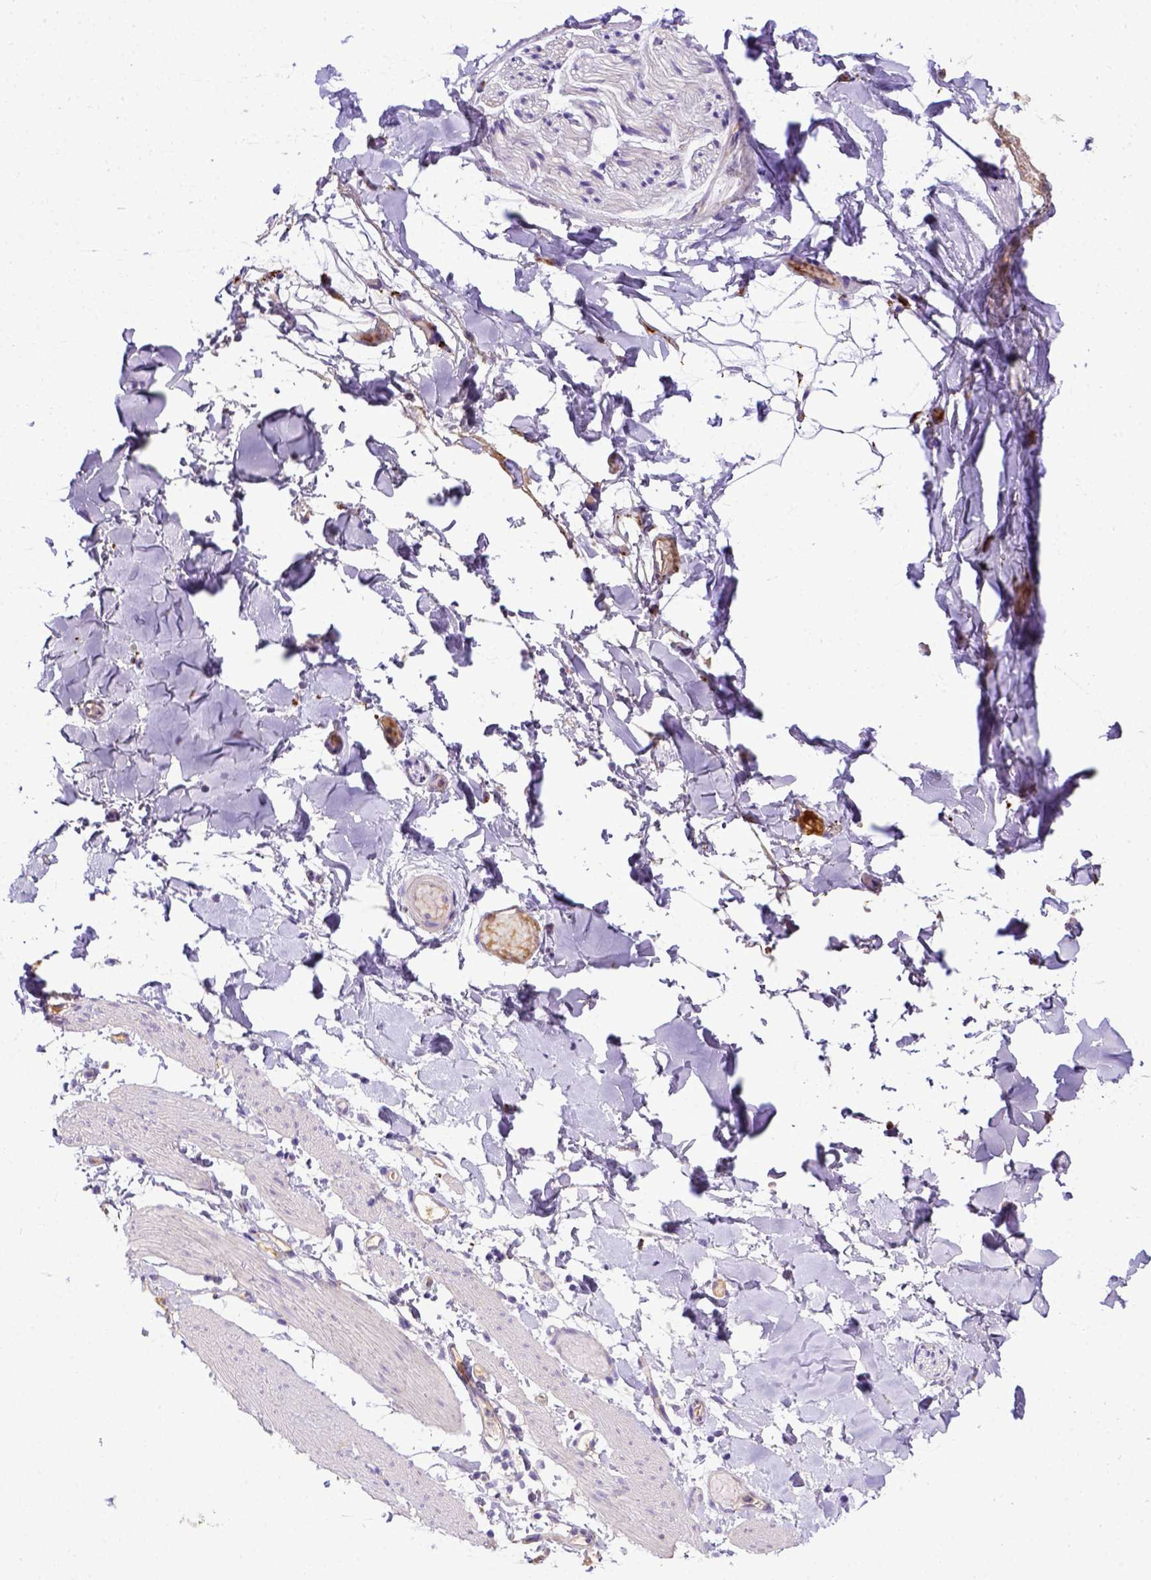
{"staining": {"intensity": "negative", "quantity": "none", "location": "none"}, "tissue": "adipose tissue", "cell_type": "Adipocytes", "image_type": "normal", "snomed": [{"axis": "morphology", "description": "Normal tissue, NOS"}, {"axis": "topography", "description": "Gallbladder"}, {"axis": "topography", "description": "Peripheral nerve tissue"}], "caption": "IHC image of unremarkable adipose tissue: adipose tissue stained with DAB demonstrates no significant protein staining in adipocytes.", "gene": "CFAP300", "patient": {"sex": "female", "age": 45}}